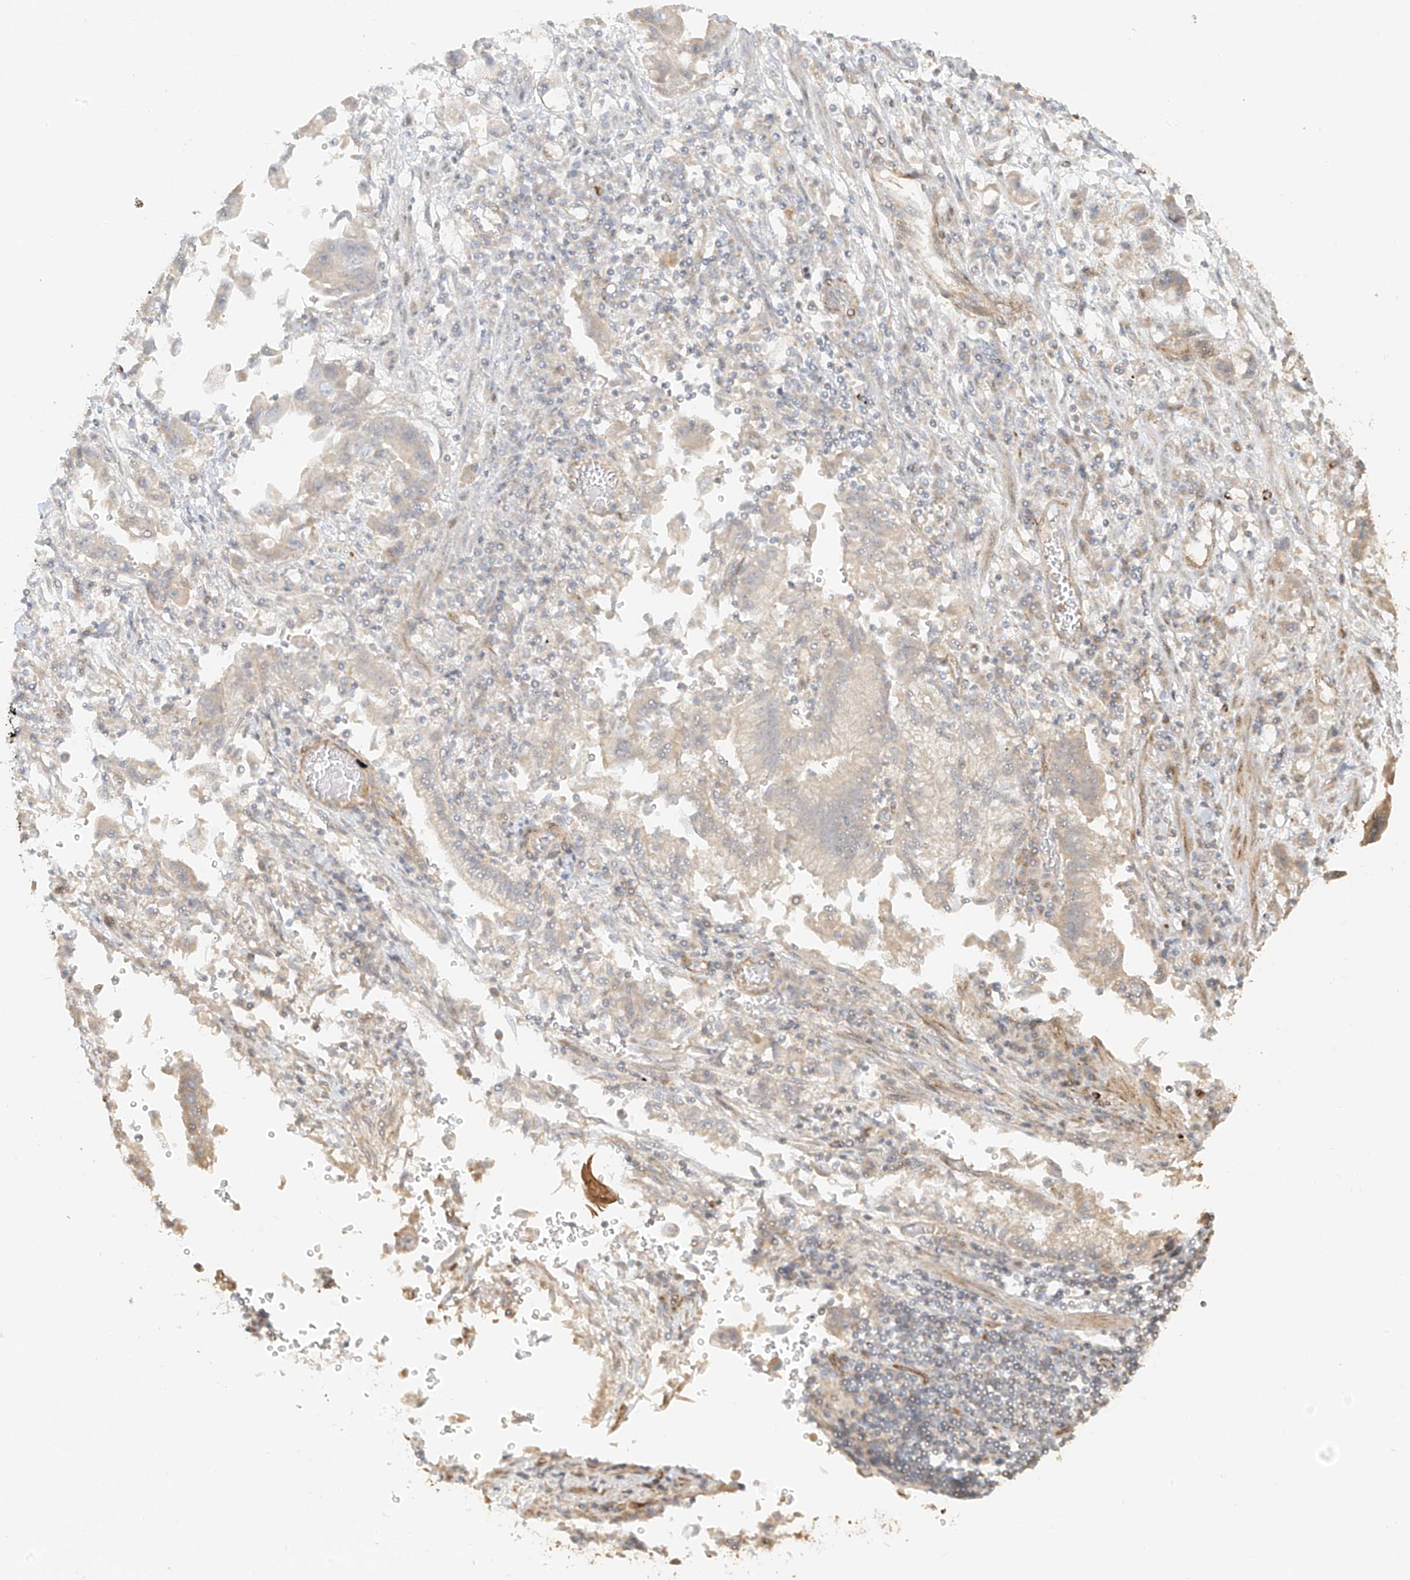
{"staining": {"intensity": "weak", "quantity": "<25%", "location": "cytoplasmic/membranous"}, "tissue": "stomach cancer", "cell_type": "Tumor cells", "image_type": "cancer", "snomed": [{"axis": "morphology", "description": "Adenocarcinoma, NOS"}, {"axis": "topography", "description": "Stomach"}], "caption": "Adenocarcinoma (stomach) stained for a protein using immunohistochemistry shows no staining tumor cells.", "gene": "MIPEP", "patient": {"sex": "male", "age": 62}}